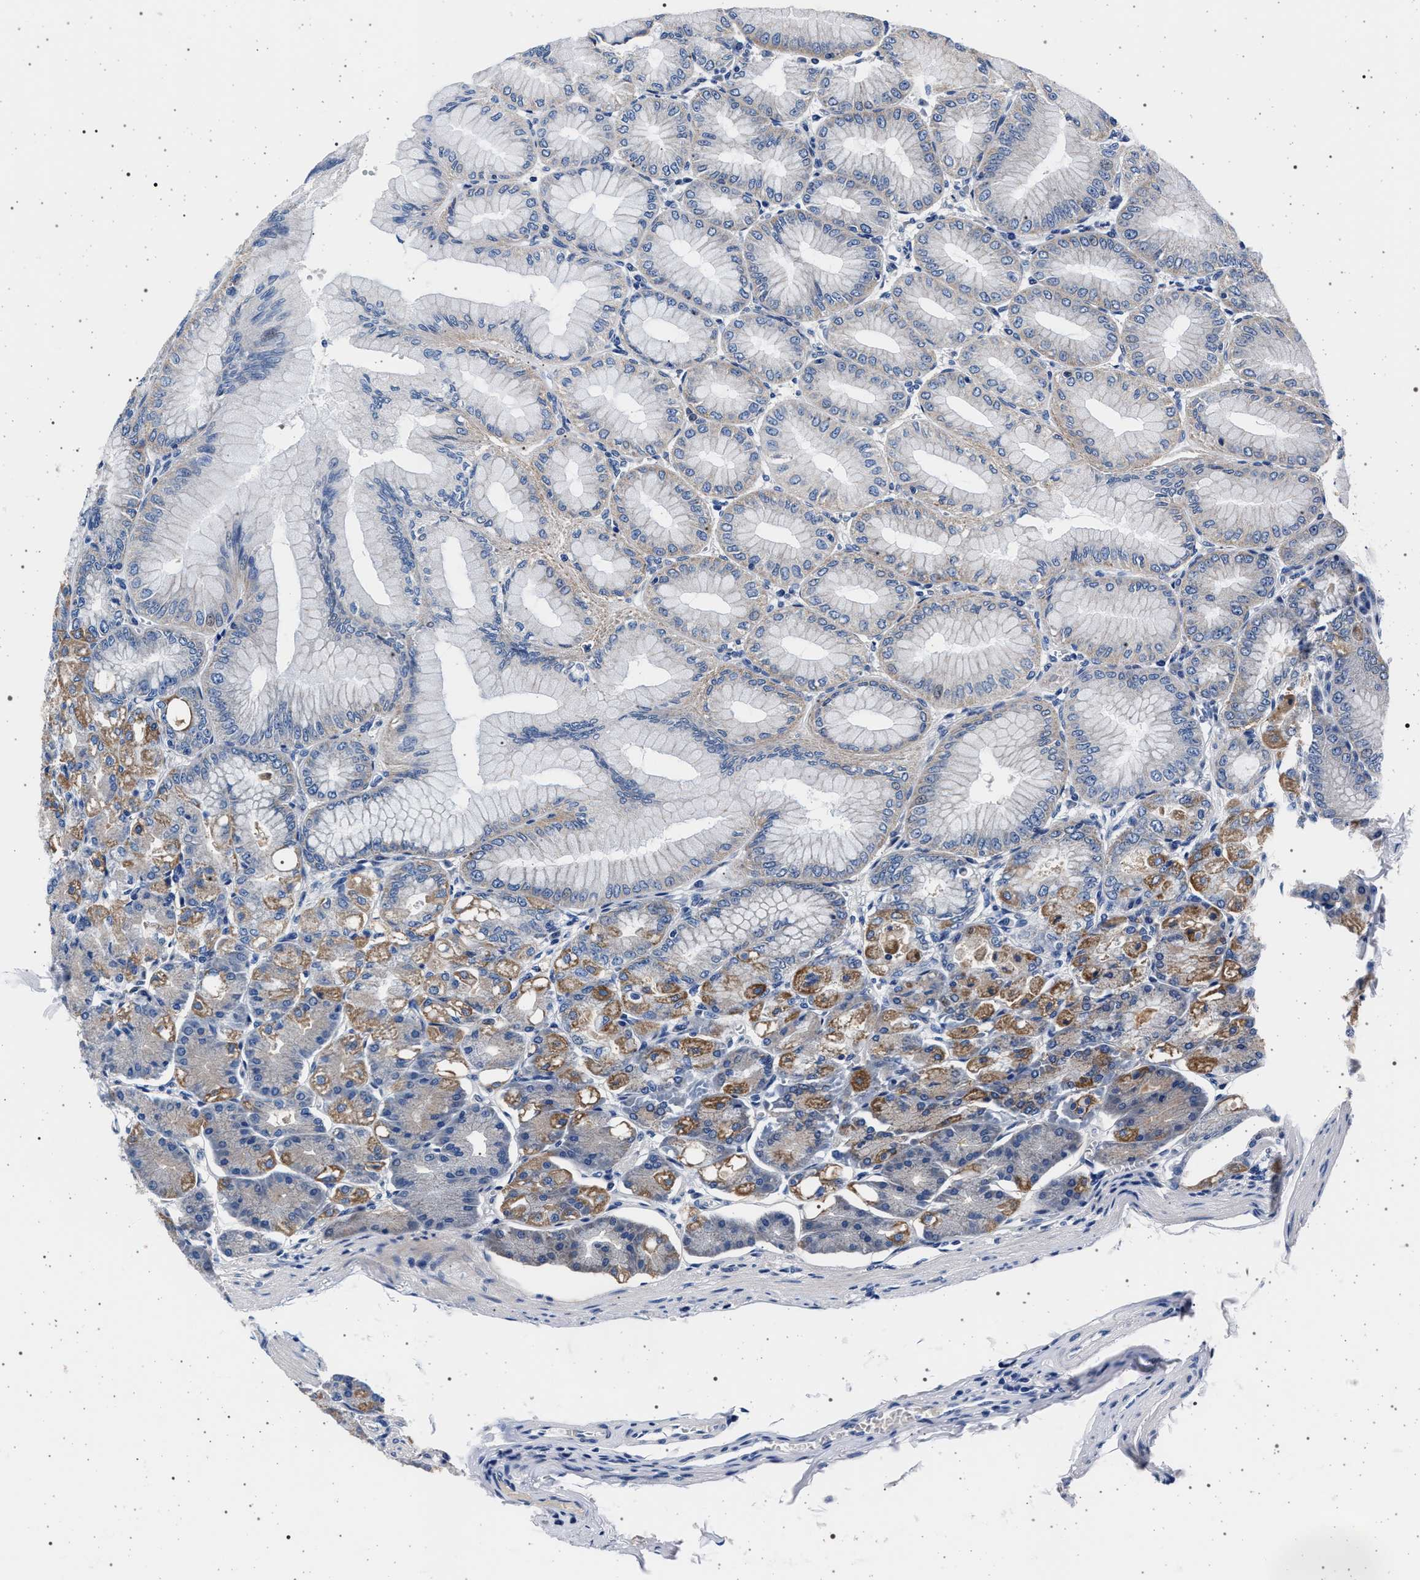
{"staining": {"intensity": "moderate", "quantity": ">75%", "location": "cytoplasmic/membranous"}, "tissue": "stomach", "cell_type": "Glandular cells", "image_type": "normal", "snomed": [{"axis": "morphology", "description": "Normal tissue, NOS"}, {"axis": "topography", "description": "Stomach, lower"}], "caption": "Immunohistochemical staining of unremarkable human stomach reveals >75% levels of moderate cytoplasmic/membranous protein positivity in approximately >75% of glandular cells. (IHC, brightfield microscopy, high magnification).", "gene": "MAP3K2", "patient": {"sex": "male", "age": 71}}